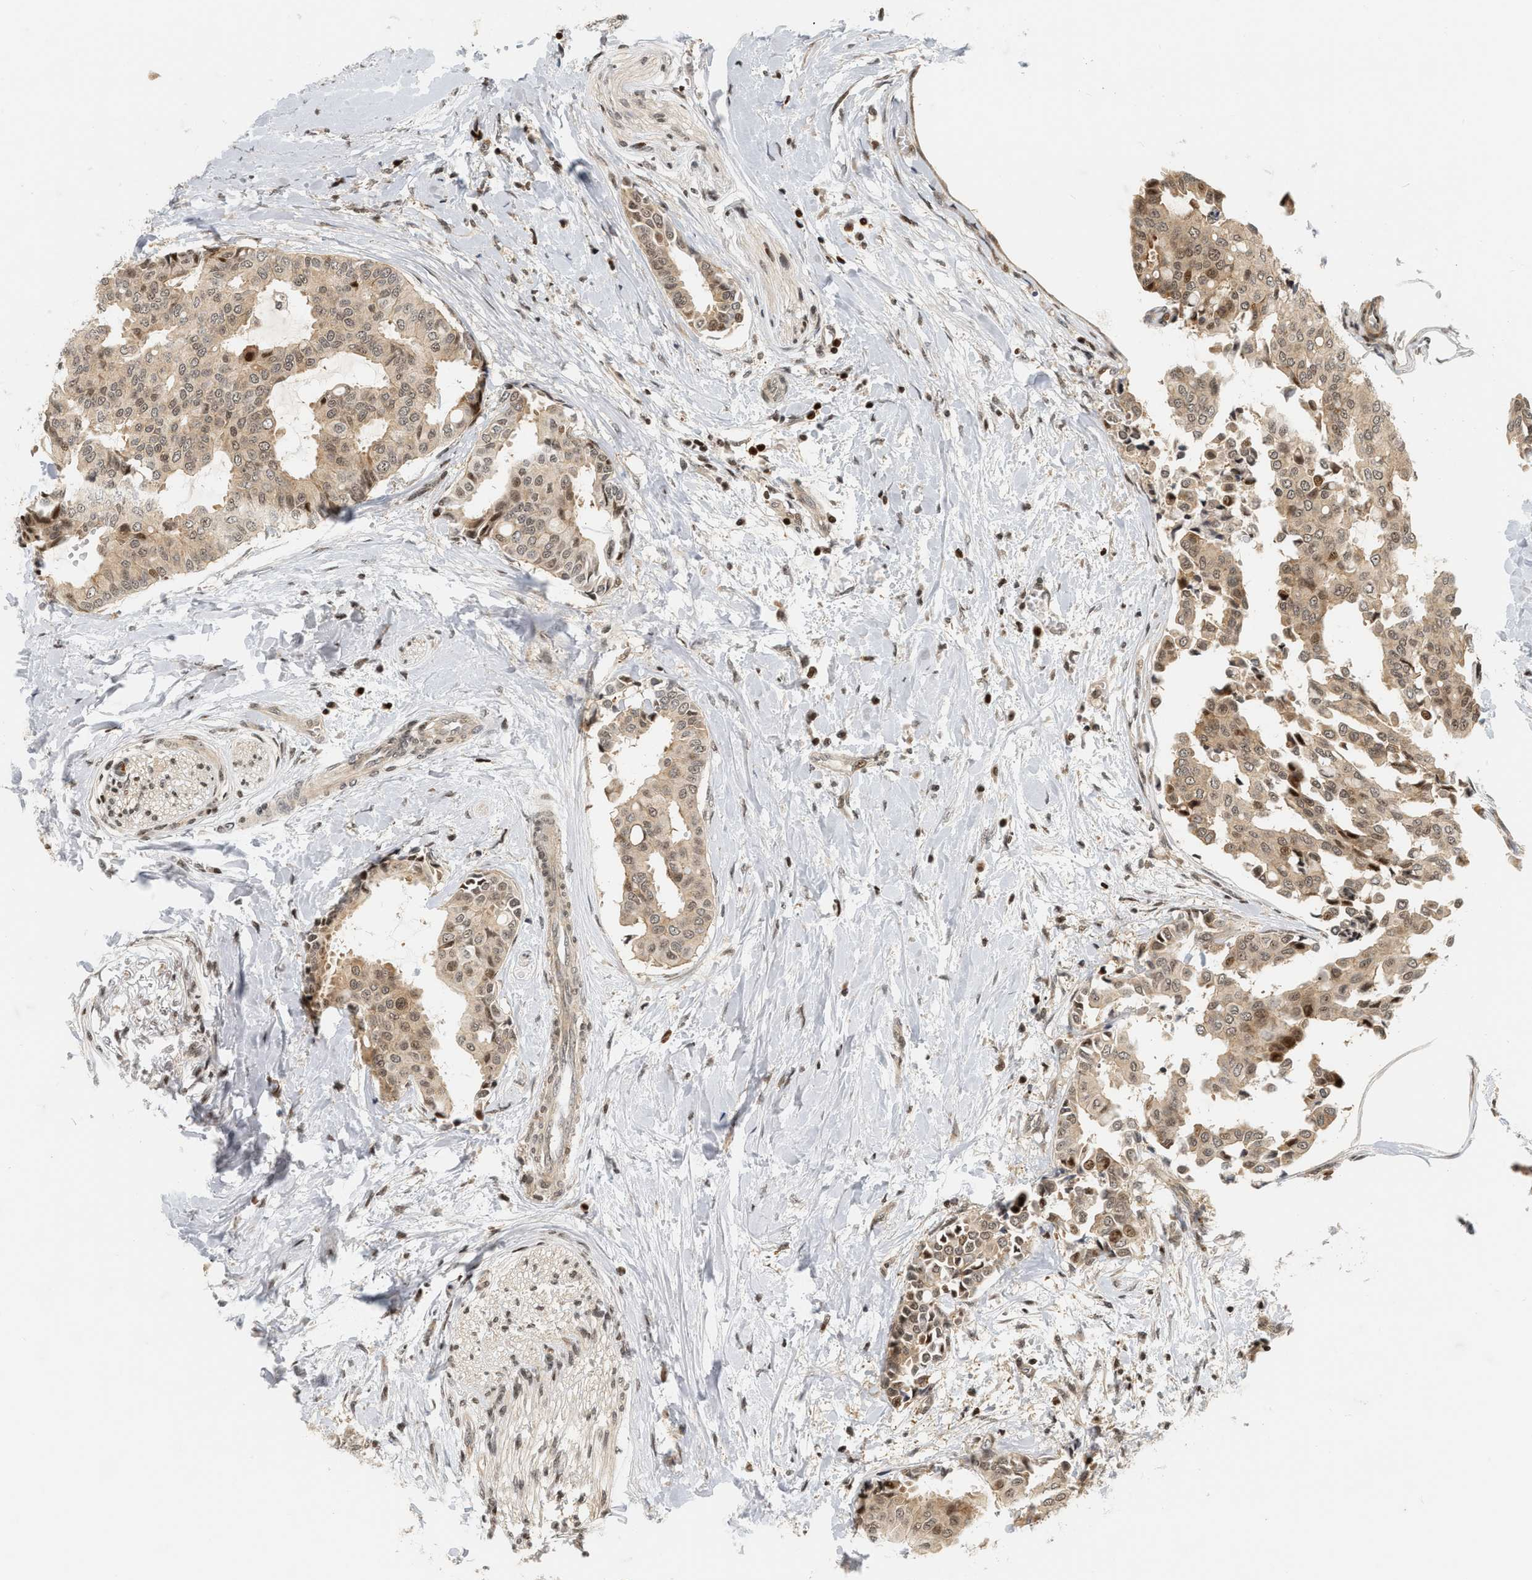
{"staining": {"intensity": "weak", "quantity": ">75%", "location": "cytoplasmic/membranous,nuclear"}, "tissue": "head and neck cancer", "cell_type": "Tumor cells", "image_type": "cancer", "snomed": [{"axis": "morphology", "description": "Adenocarcinoma, NOS"}, {"axis": "topography", "description": "Salivary gland"}, {"axis": "topography", "description": "Head-Neck"}], "caption": "Weak cytoplasmic/membranous and nuclear expression is identified in approximately >75% of tumor cells in adenocarcinoma (head and neck).", "gene": "NFE2L2", "patient": {"sex": "female", "age": 59}}